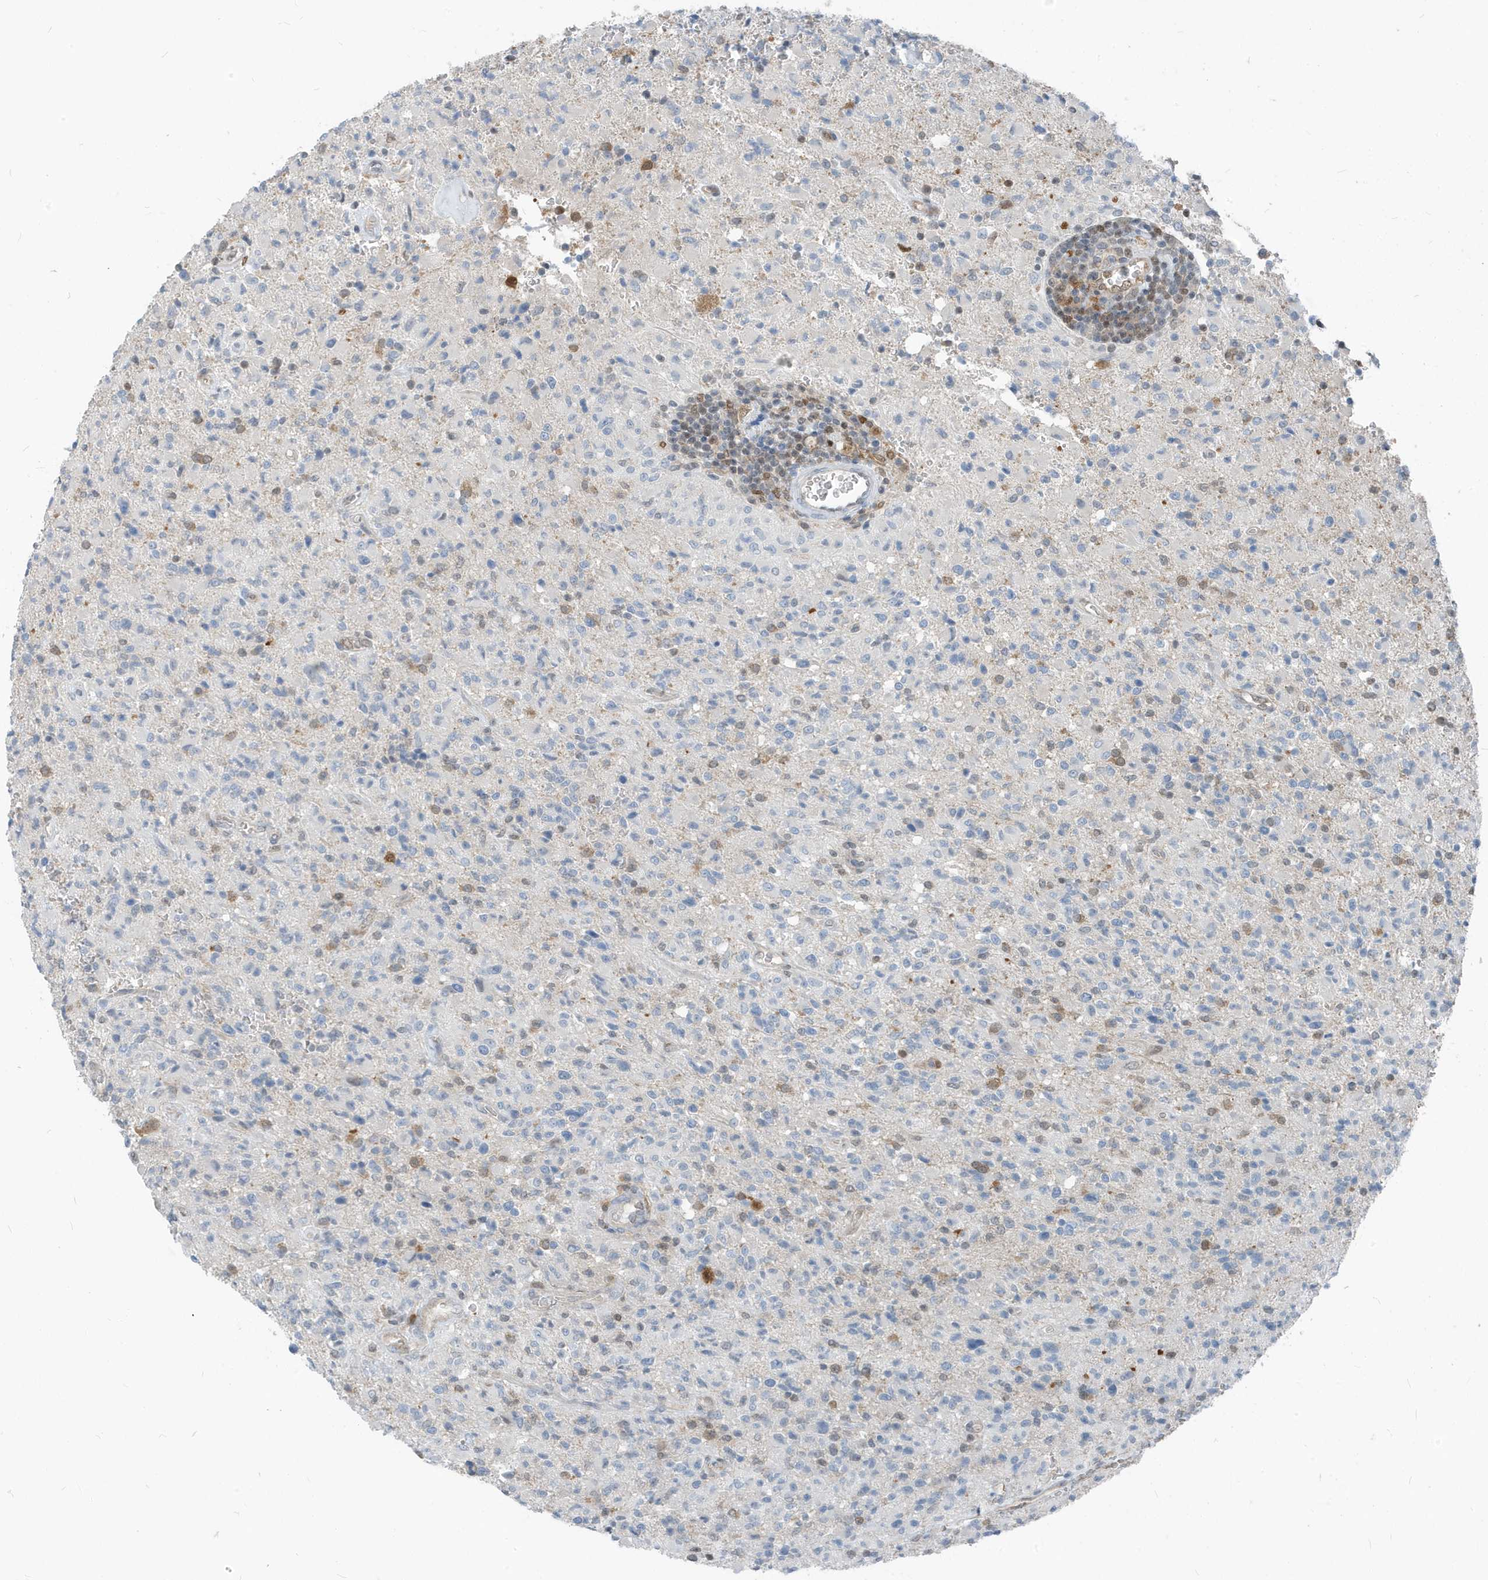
{"staining": {"intensity": "negative", "quantity": "none", "location": "none"}, "tissue": "glioma", "cell_type": "Tumor cells", "image_type": "cancer", "snomed": [{"axis": "morphology", "description": "Glioma, malignant, High grade"}, {"axis": "topography", "description": "Brain"}], "caption": "High magnification brightfield microscopy of malignant high-grade glioma stained with DAB (brown) and counterstained with hematoxylin (blue): tumor cells show no significant positivity. (DAB (3,3'-diaminobenzidine) IHC visualized using brightfield microscopy, high magnification).", "gene": "NCOA7", "patient": {"sex": "female", "age": 57}}